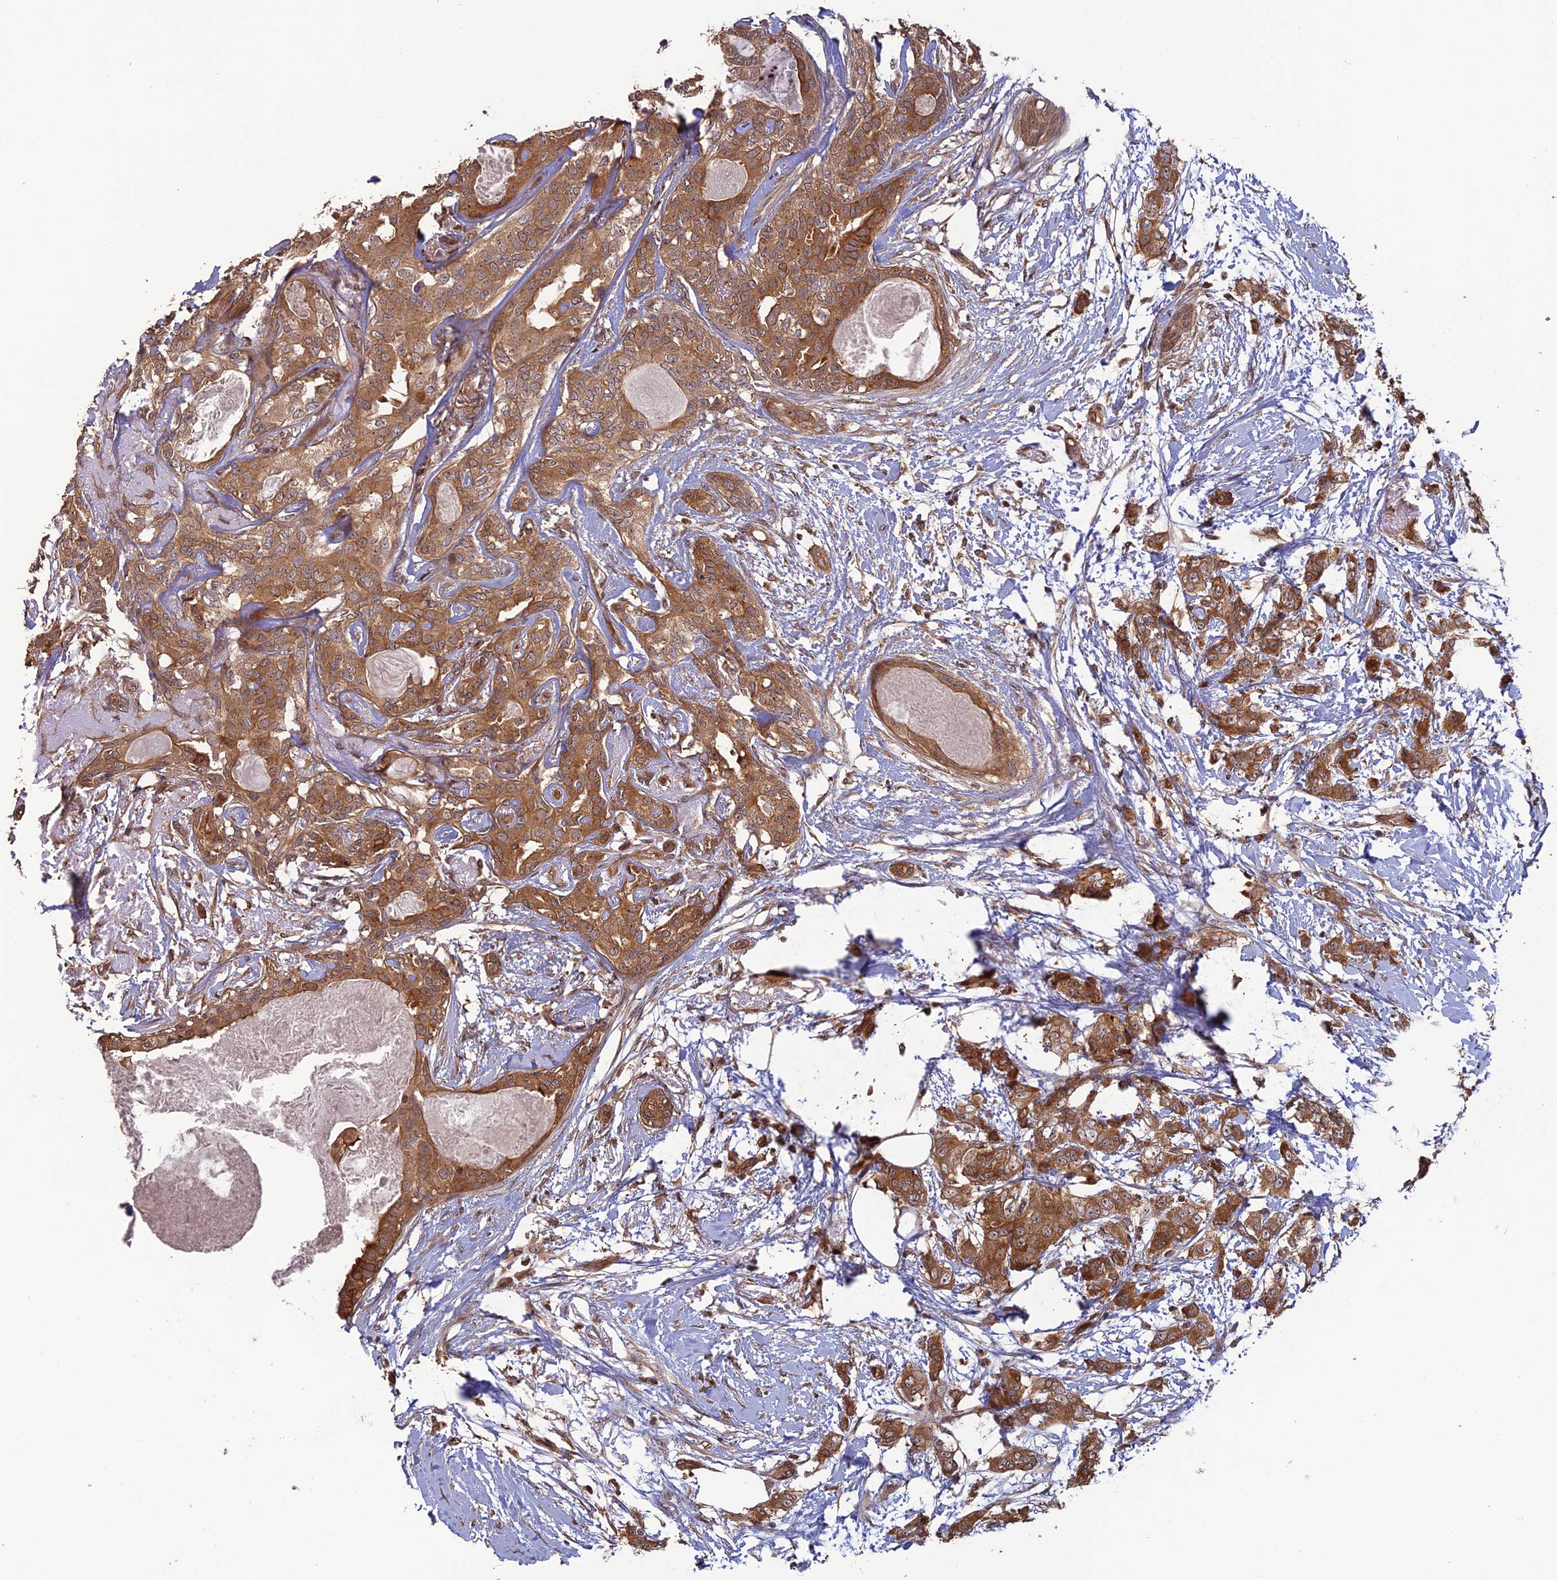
{"staining": {"intensity": "moderate", "quantity": ">75%", "location": "cytoplasmic/membranous"}, "tissue": "breast cancer", "cell_type": "Tumor cells", "image_type": "cancer", "snomed": [{"axis": "morphology", "description": "Duct carcinoma"}, {"axis": "topography", "description": "Breast"}], "caption": "Approximately >75% of tumor cells in infiltrating ductal carcinoma (breast) exhibit moderate cytoplasmic/membranous protein expression as visualized by brown immunohistochemical staining.", "gene": "LIN37", "patient": {"sex": "female", "age": 72}}